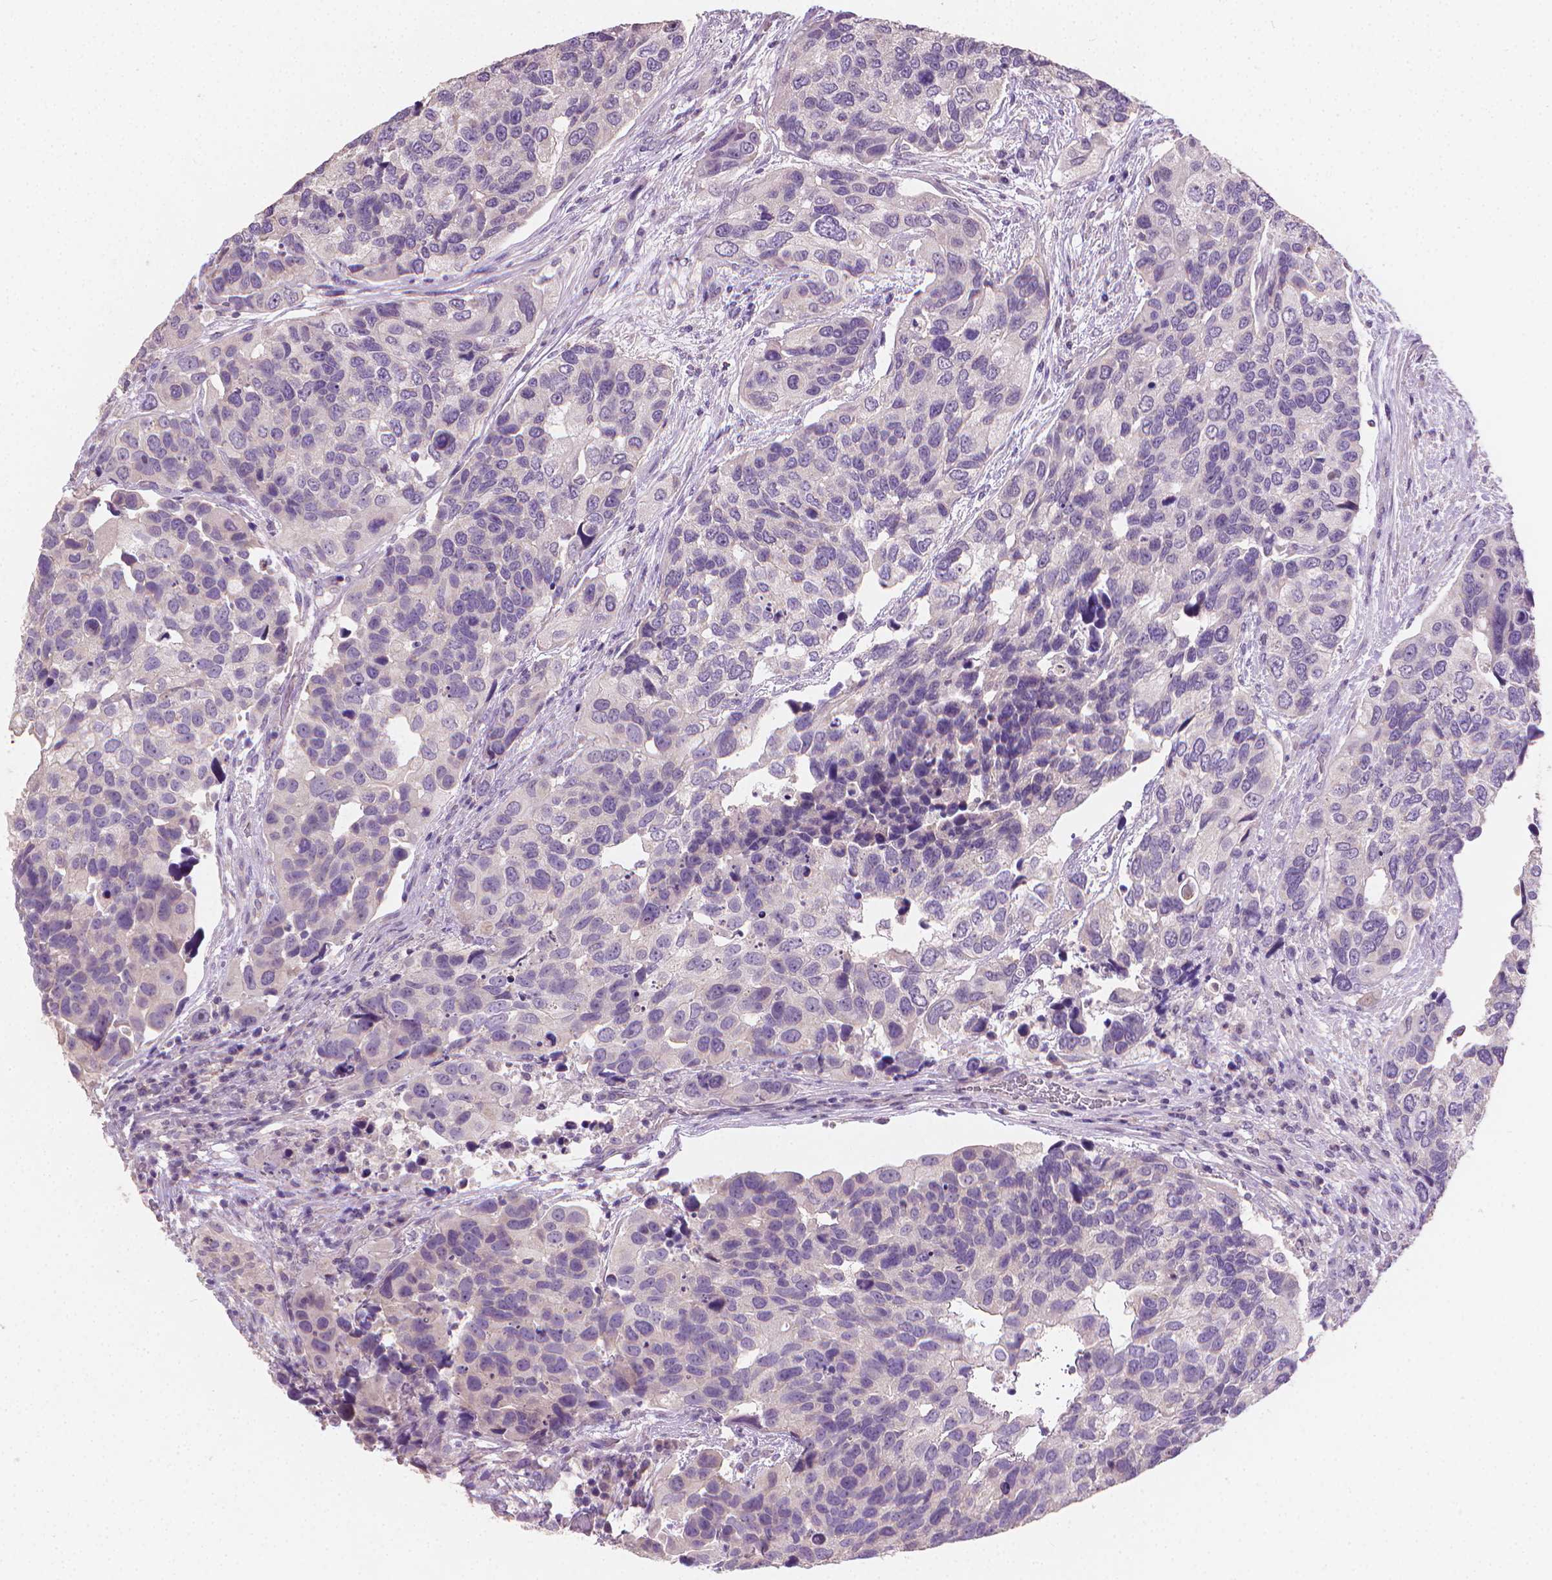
{"staining": {"intensity": "negative", "quantity": "none", "location": "none"}, "tissue": "urothelial cancer", "cell_type": "Tumor cells", "image_type": "cancer", "snomed": [{"axis": "morphology", "description": "Urothelial carcinoma, High grade"}, {"axis": "topography", "description": "Urinary bladder"}], "caption": "IHC image of neoplastic tissue: urothelial carcinoma (high-grade) stained with DAB (3,3'-diaminobenzidine) exhibits no significant protein positivity in tumor cells. (DAB immunohistochemistry, high magnification).", "gene": "CATIP", "patient": {"sex": "male", "age": 60}}